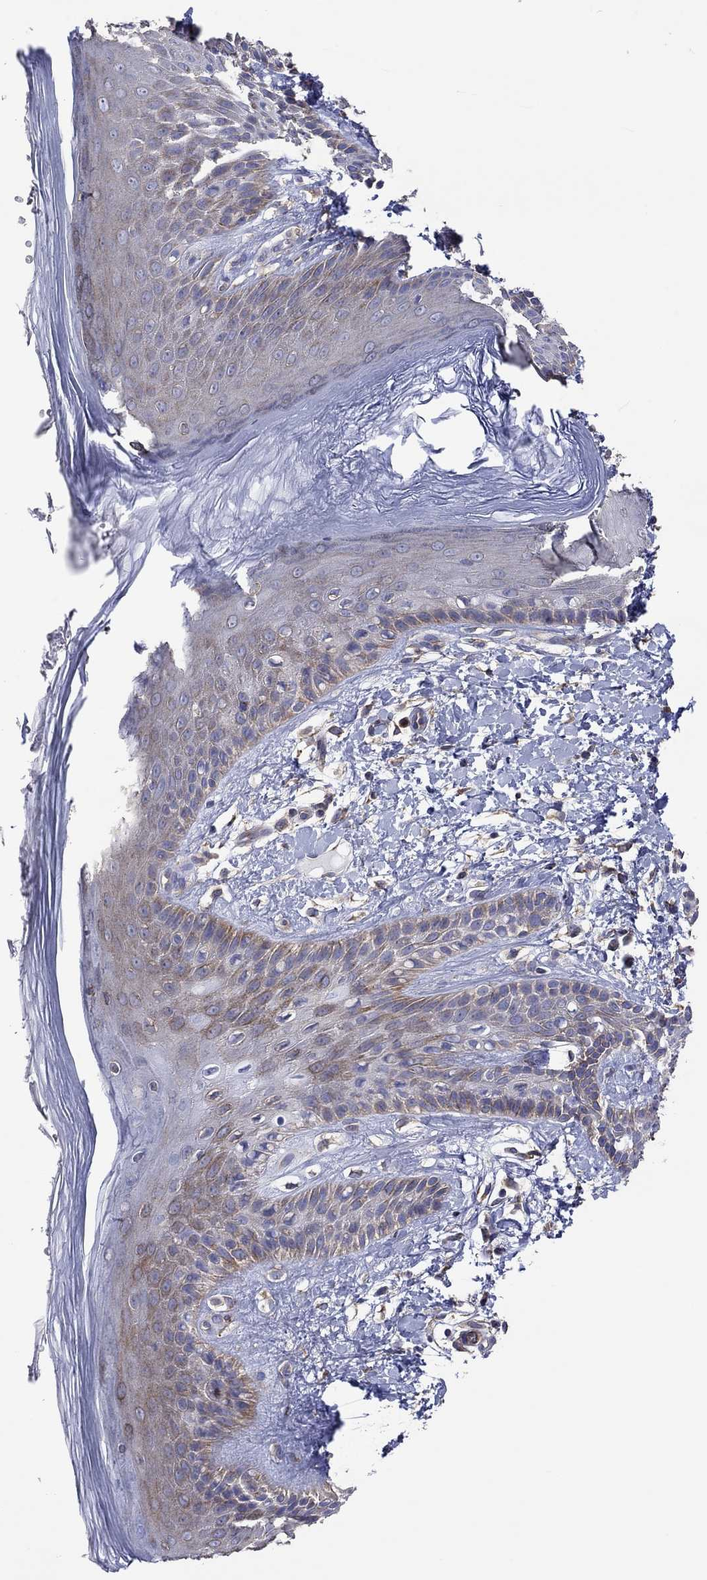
{"staining": {"intensity": "moderate", "quantity": "25%-75%", "location": "cytoplasmic/membranous"}, "tissue": "skin", "cell_type": "Epidermal cells", "image_type": "normal", "snomed": [{"axis": "morphology", "description": "Normal tissue, NOS"}, {"axis": "topography", "description": "Anal"}], "caption": "Protein positivity by immunohistochemistry demonstrates moderate cytoplasmic/membranous positivity in approximately 25%-75% of epidermal cells in benign skin.", "gene": "TPRN", "patient": {"sex": "male", "age": 36}}